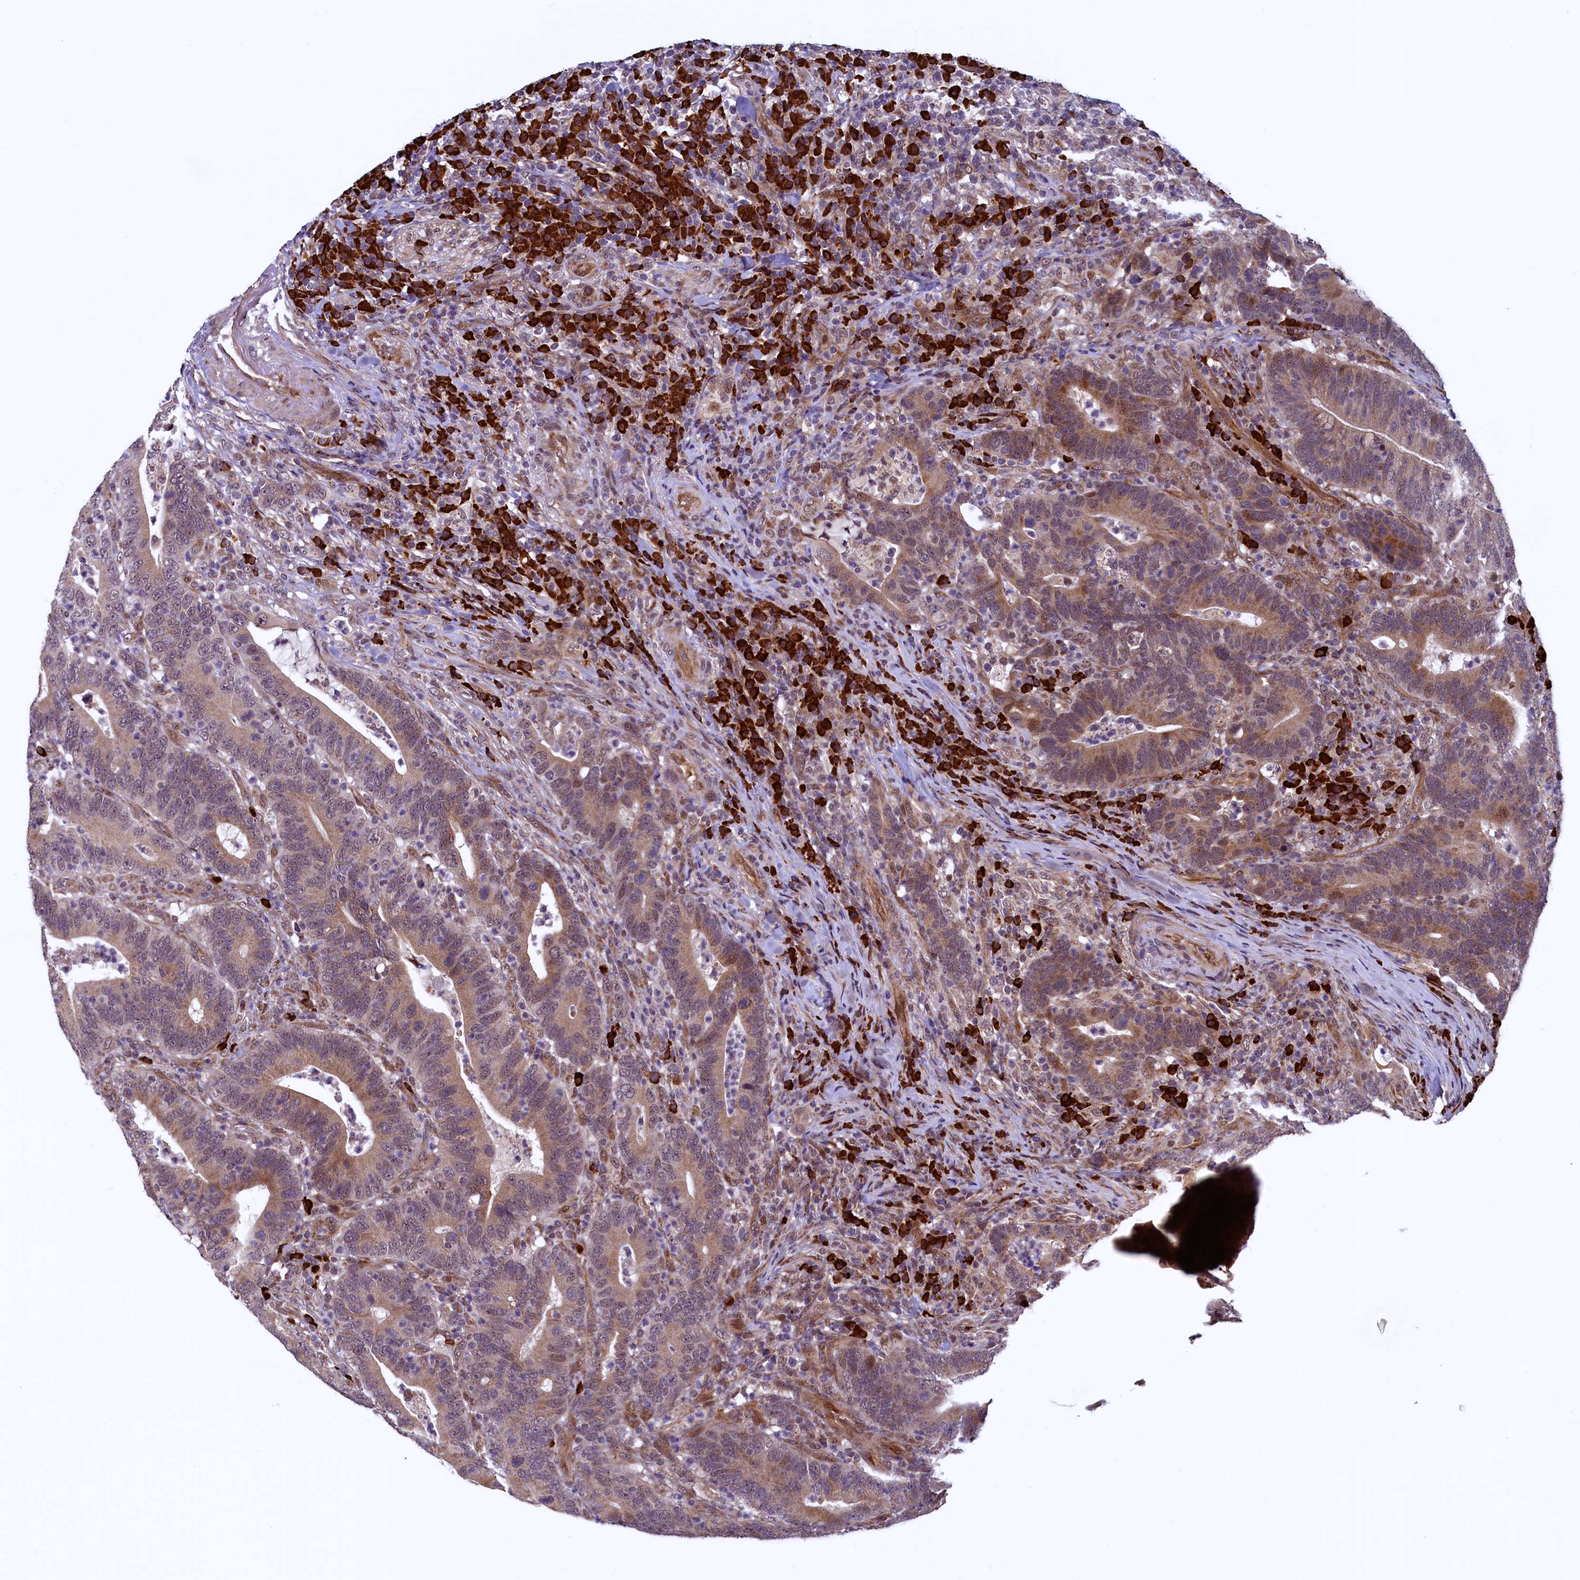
{"staining": {"intensity": "moderate", "quantity": "<25%", "location": "cytoplasmic/membranous,nuclear"}, "tissue": "colorectal cancer", "cell_type": "Tumor cells", "image_type": "cancer", "snomed": [{"axis": "morphology", "description": "Adenocarcinoma, NOS"}, {"axis": "topography", "description": "Colon"}], "caption": "Immunohistochemistry staining of colorectal cancer, which exhibits low levels of moderate cytoplasmic/membranous and nuclear expression in approximately <25% of tumor cells indicating moderate cytoplasmic/membranous and nuclear protein positivity. The staining was performed using DAB (brown) for protein detection and nuclei were counterstained in hematoxylin (blue).", "gene": "RBFA", "patient": {"sex": "female", "age": 66}}